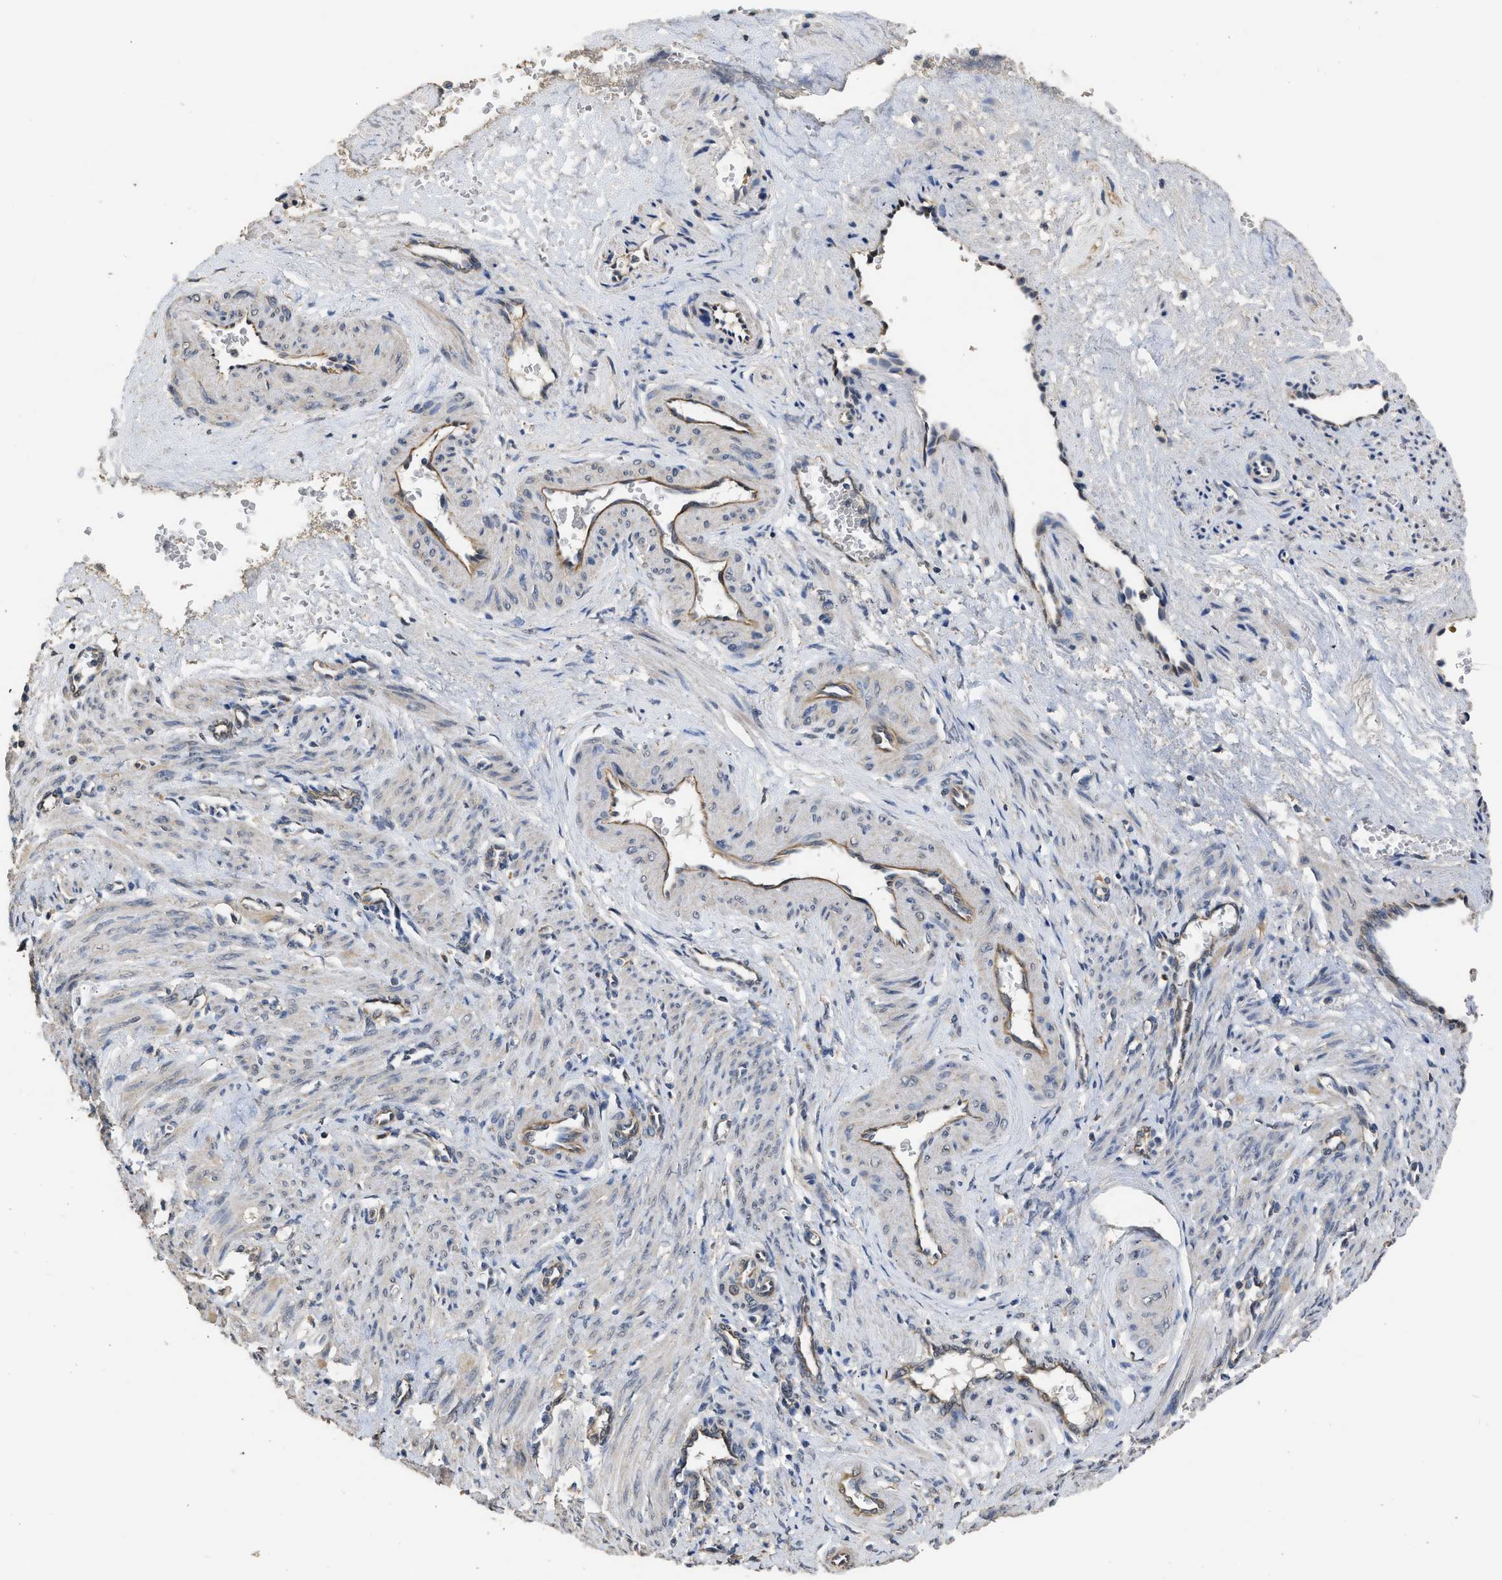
{"staining": {"intensity": "weak", "quantity": "25%-75%", "location": "cytoplasmic/membranous"}, "tissue": "smooth muscle", "cell_type": "Smooth muscle cells", "image_type": "normal", "snomed": [{"axis": "morphology", "description": "Normal tissue, NOS"}, {"axis": "topography", "description": "Endometrium"}], "caption": "IHC of unremarkable smooth muscle displays low levels of weak cytoplasmic/membranous expression in approximately 25%-75% of smooth muscle cells. The staining was performed using DAB (3,3'-diaminobenzidine) to visualize the protein expression in brown, while the nuclei were stained in blue with hematoxylin (Magnification: 20x).", "gene": "SPINT2", "patient": {"sex": "female", "age": 33}}